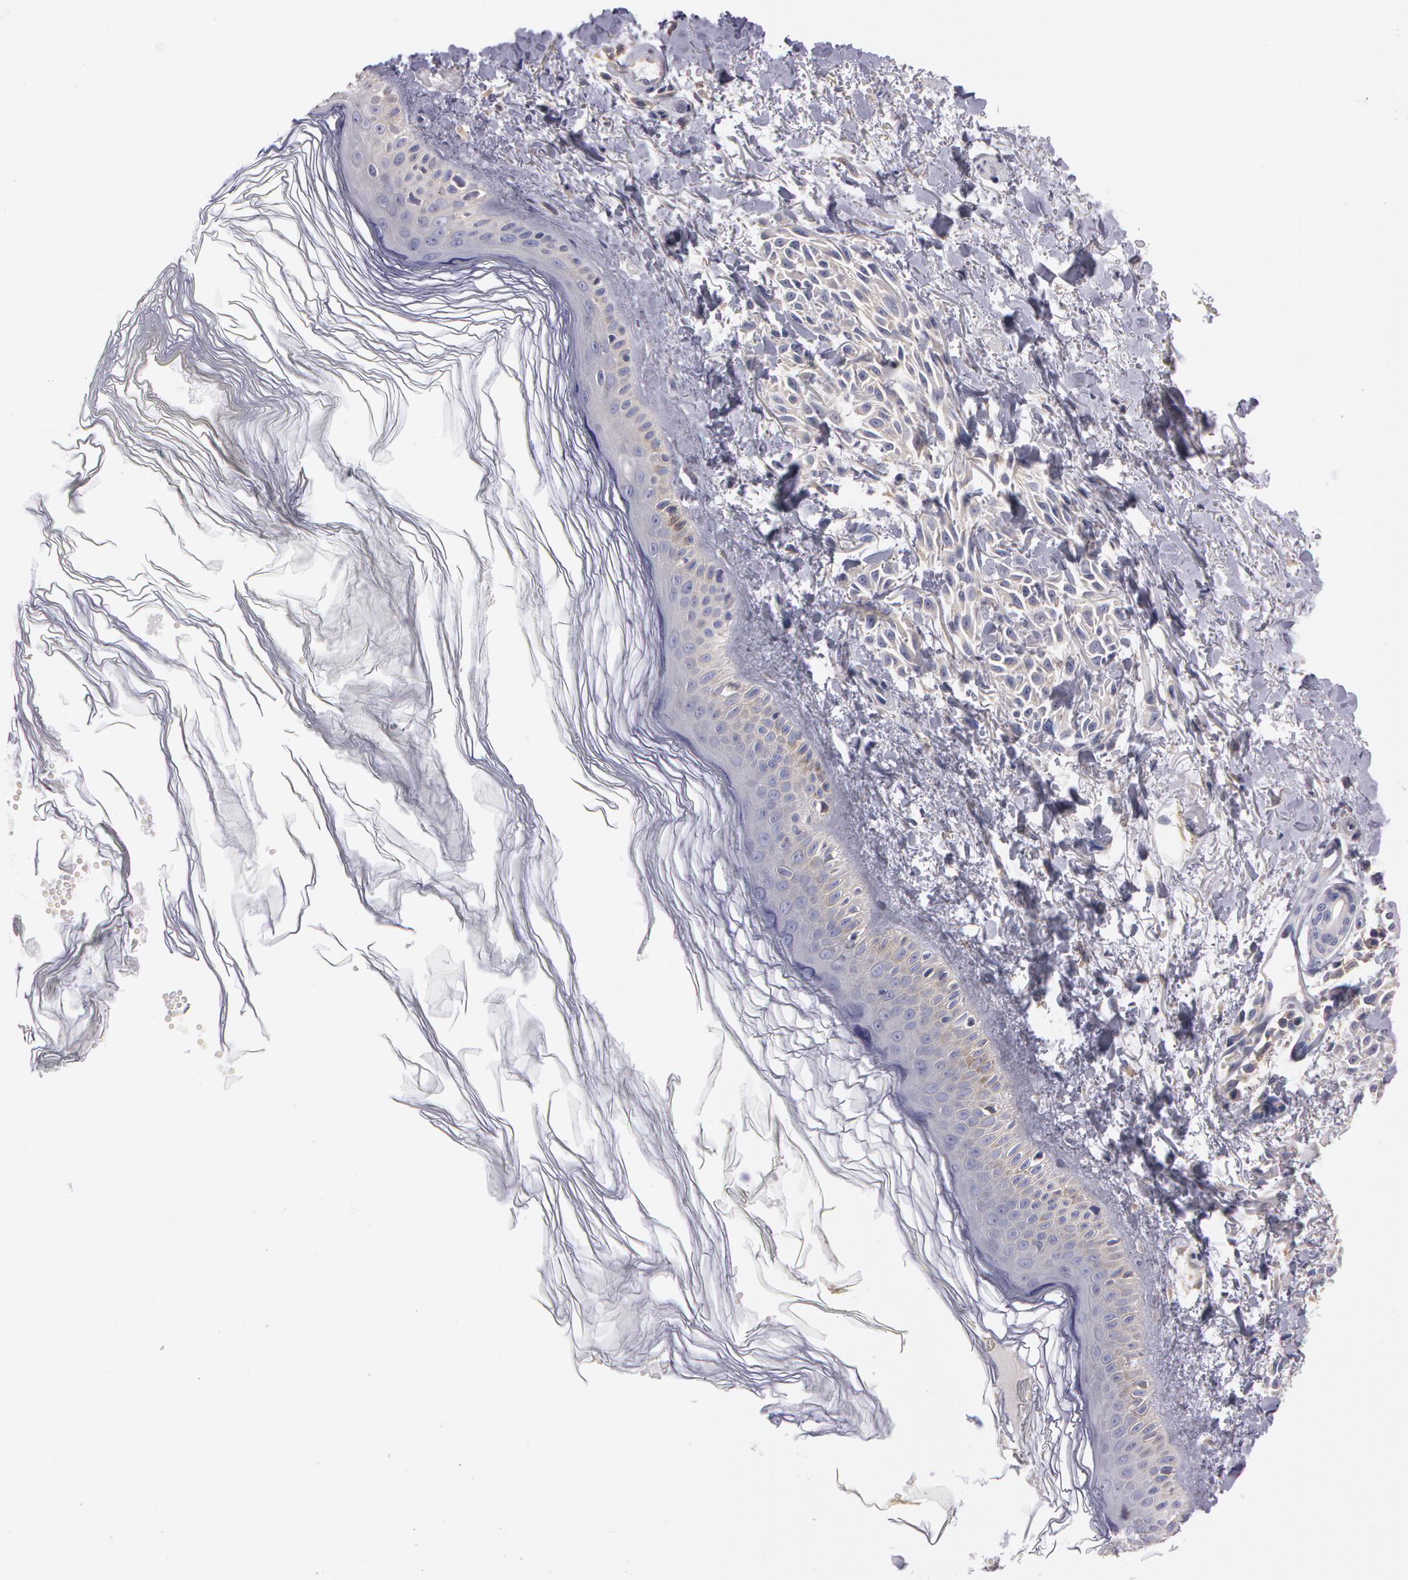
{"staining": {"intensity": "negative", "quantity": "none", "location": "none"}, "tissue": "melanoma", "cell_type": "Tumor cells", "image_type": "cancer", "snomed": [{"axis": "morphology", "description": "Malignant melanoma, NOS"}, {"axis": "topography", "description": "Skin"}], "caption": "A high-resolution micrograph shows IHC staining of melanoma, which demonstrates no significant staining in tumor cells. The staining was performed using DAB (3,3'-diaminobenzidine) to visualize the protein expression in brown, while the nuclei were stained in blue with hematoxylin (Magnification: 20x).", "gene": "NEK9", "patient": {"sex": "female", "age": 73}}